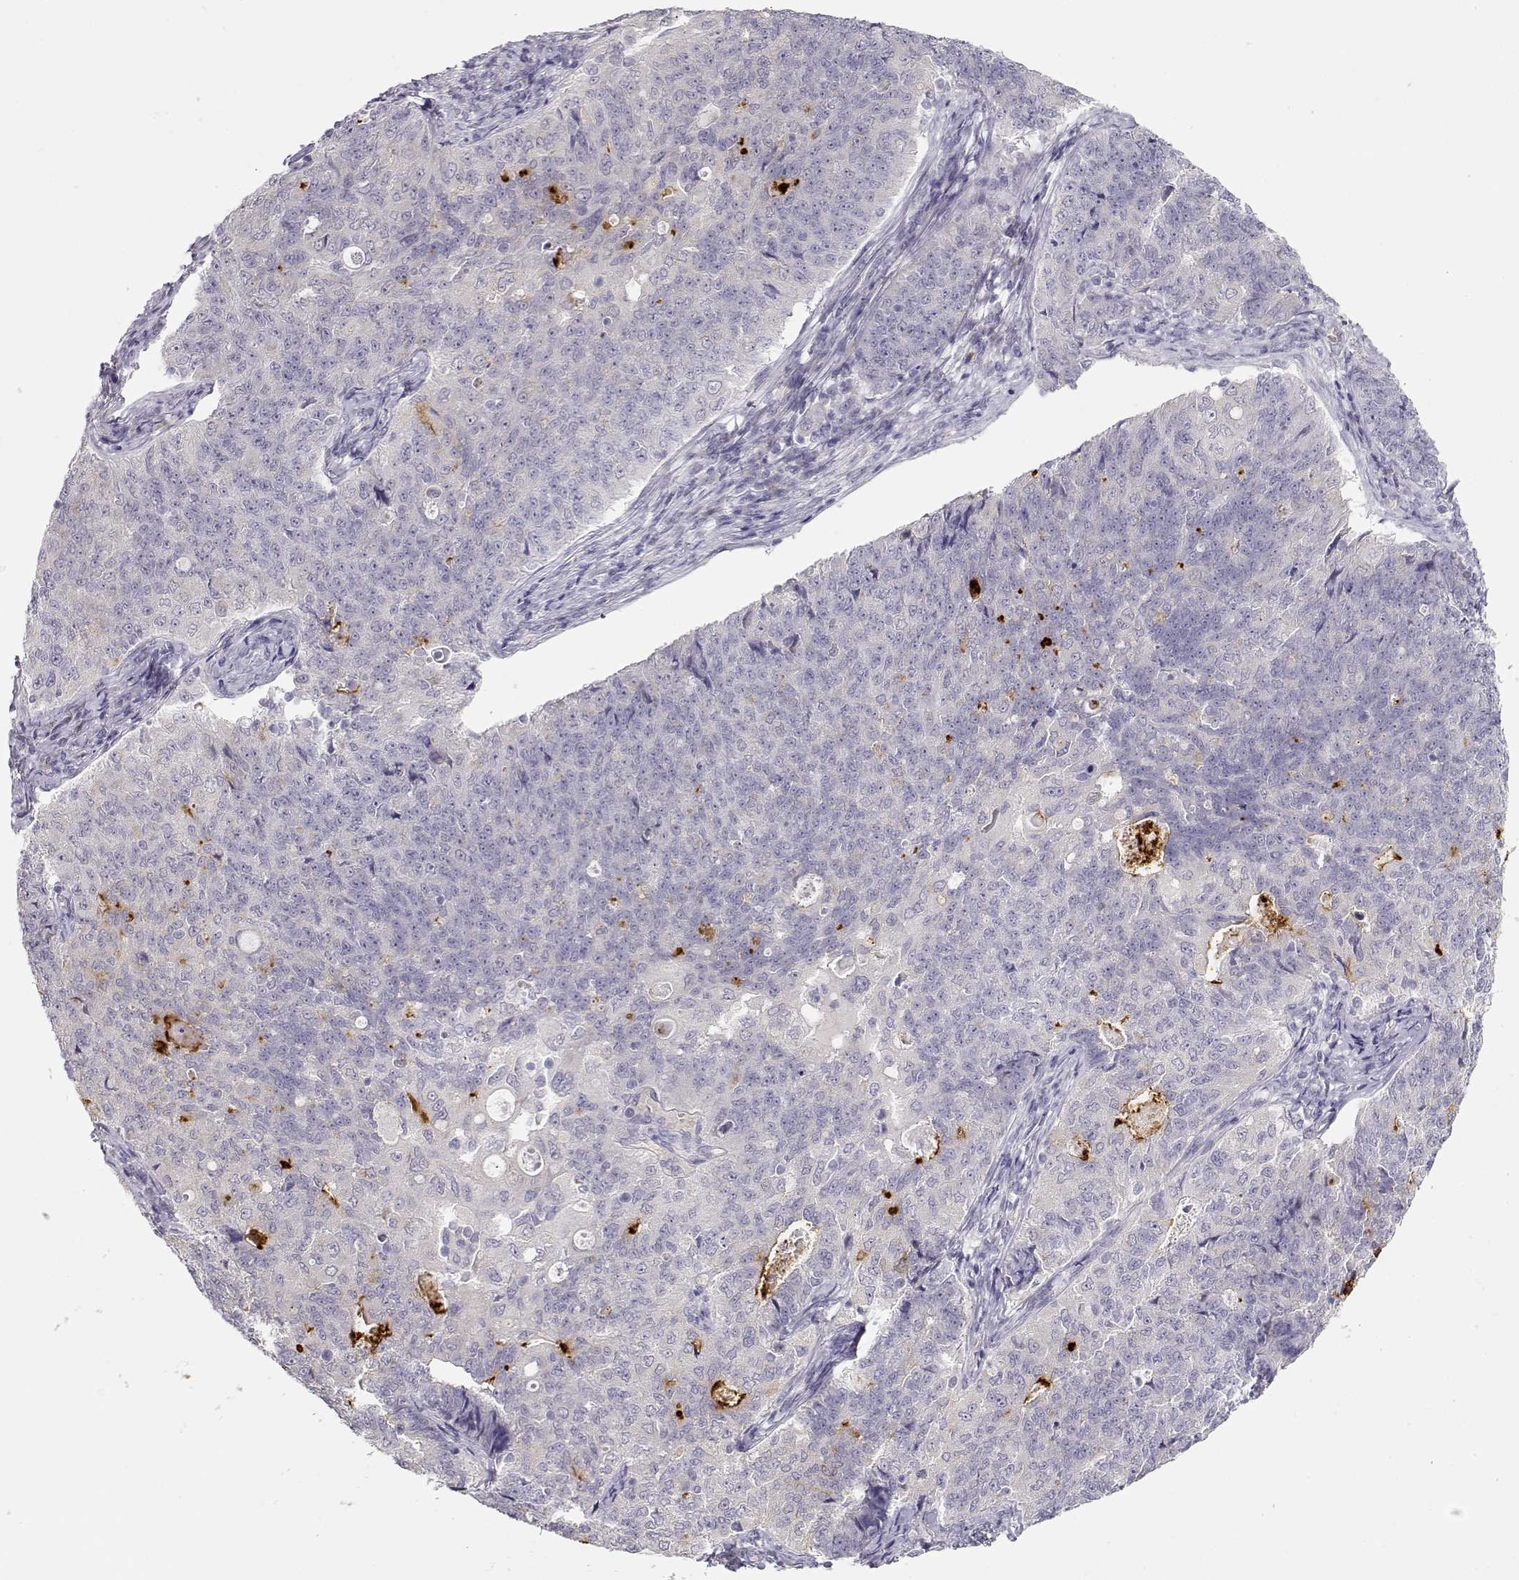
{"staining": {"intensity": "negative", "quantity": "none", "location": "none"}, "tissue": "endometrial cancer", "cell_type": "Tumor cells", "image_type": "cancer", "snomed": [{"axis": "morphology", "description": "Adenocarcinoma, NOS"}, {"axis": "topography", "description": "Endometrium"}], "caption": "Human adenocarcinoma (endometrial) stained for a protein using IHC displays no positivity in tumor cells.", "gene": "TTC26", "patient": {"sex": "female", "age": 43}}